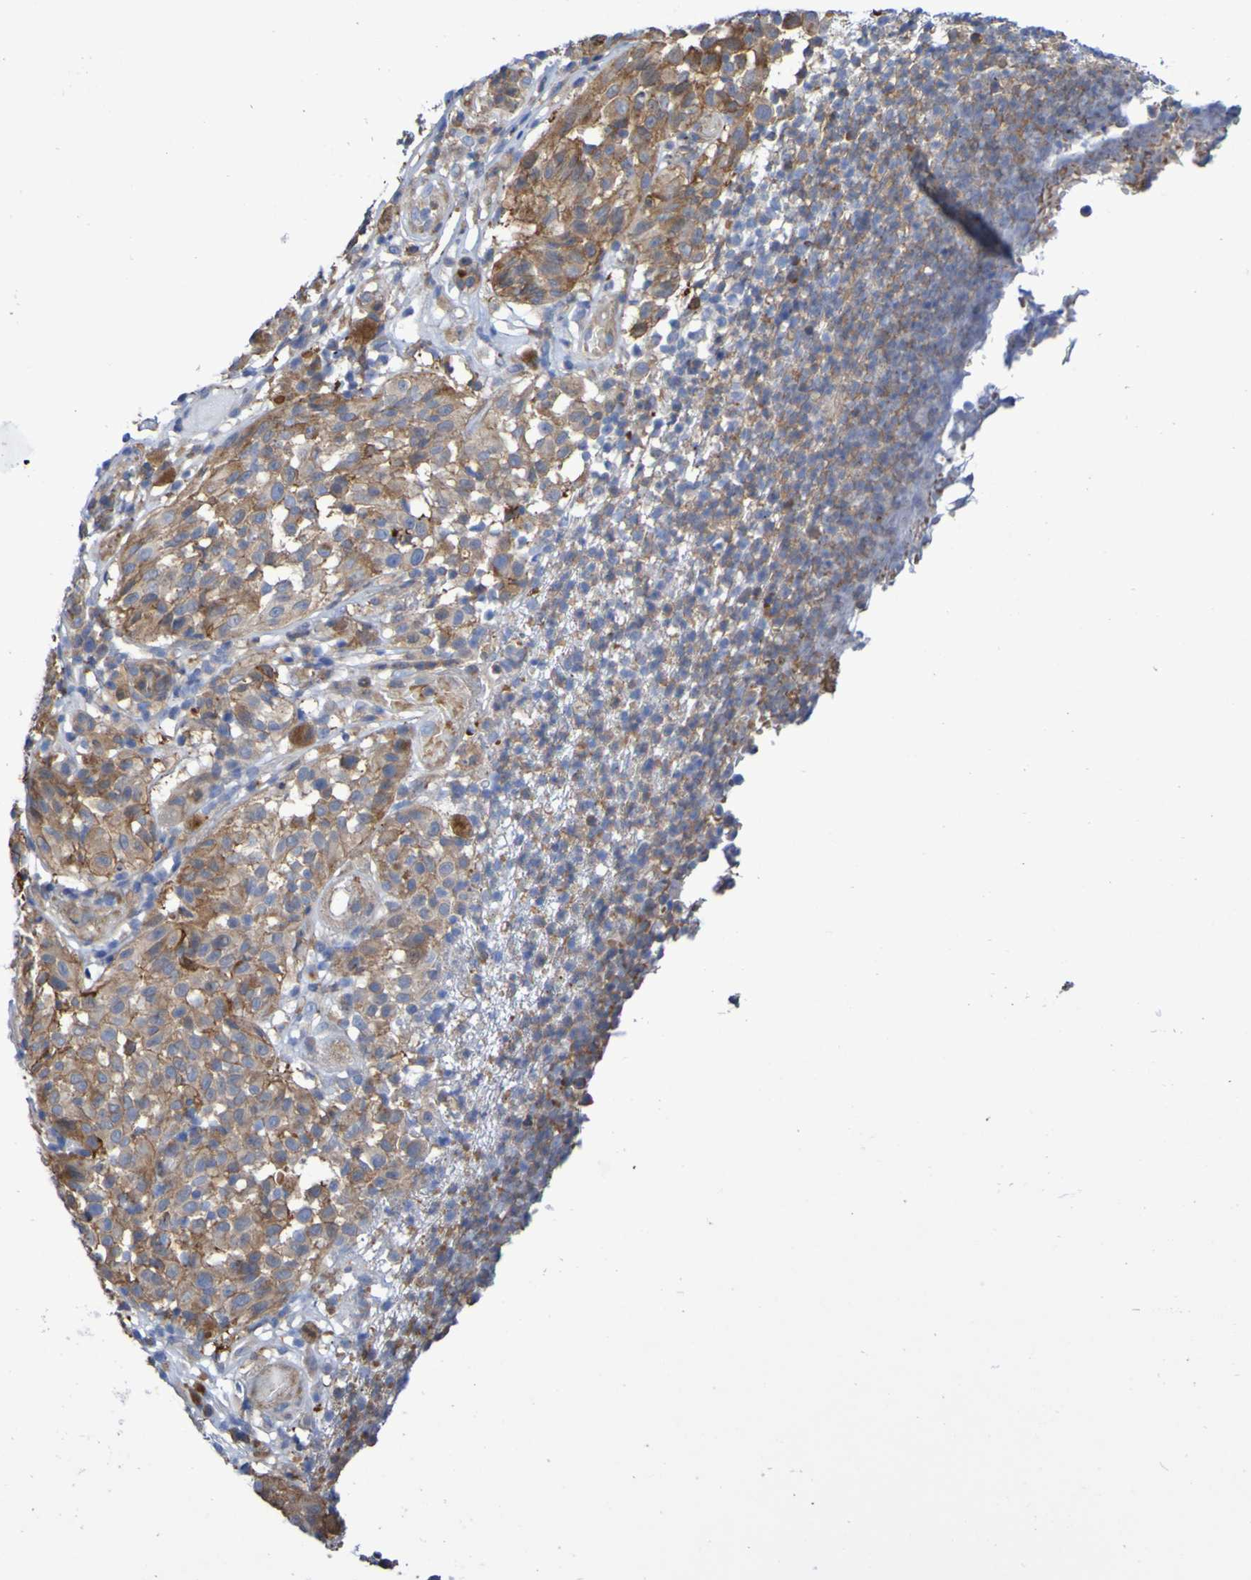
{"staining": {"intensity": "moderate", "quantity": ">75%", "location": "cytoplasmic/membranous"}, "tissue": "melanoma", "cell_type": "Tumor cells", "image_type": "cancer", "snomed": [{"axis": "morphology", "description": "Malignant melanoma, NOS"}, {"axis": "topography", "description": "Skin"}], "caption": "Protein staining of malignant melanoma tissue demonstrates moderate cytoplasmic/membranous staining in approximately >75% of tumor cells.", "gene": "SCRG1", "patient": {"sex": "female", "age": 46}}